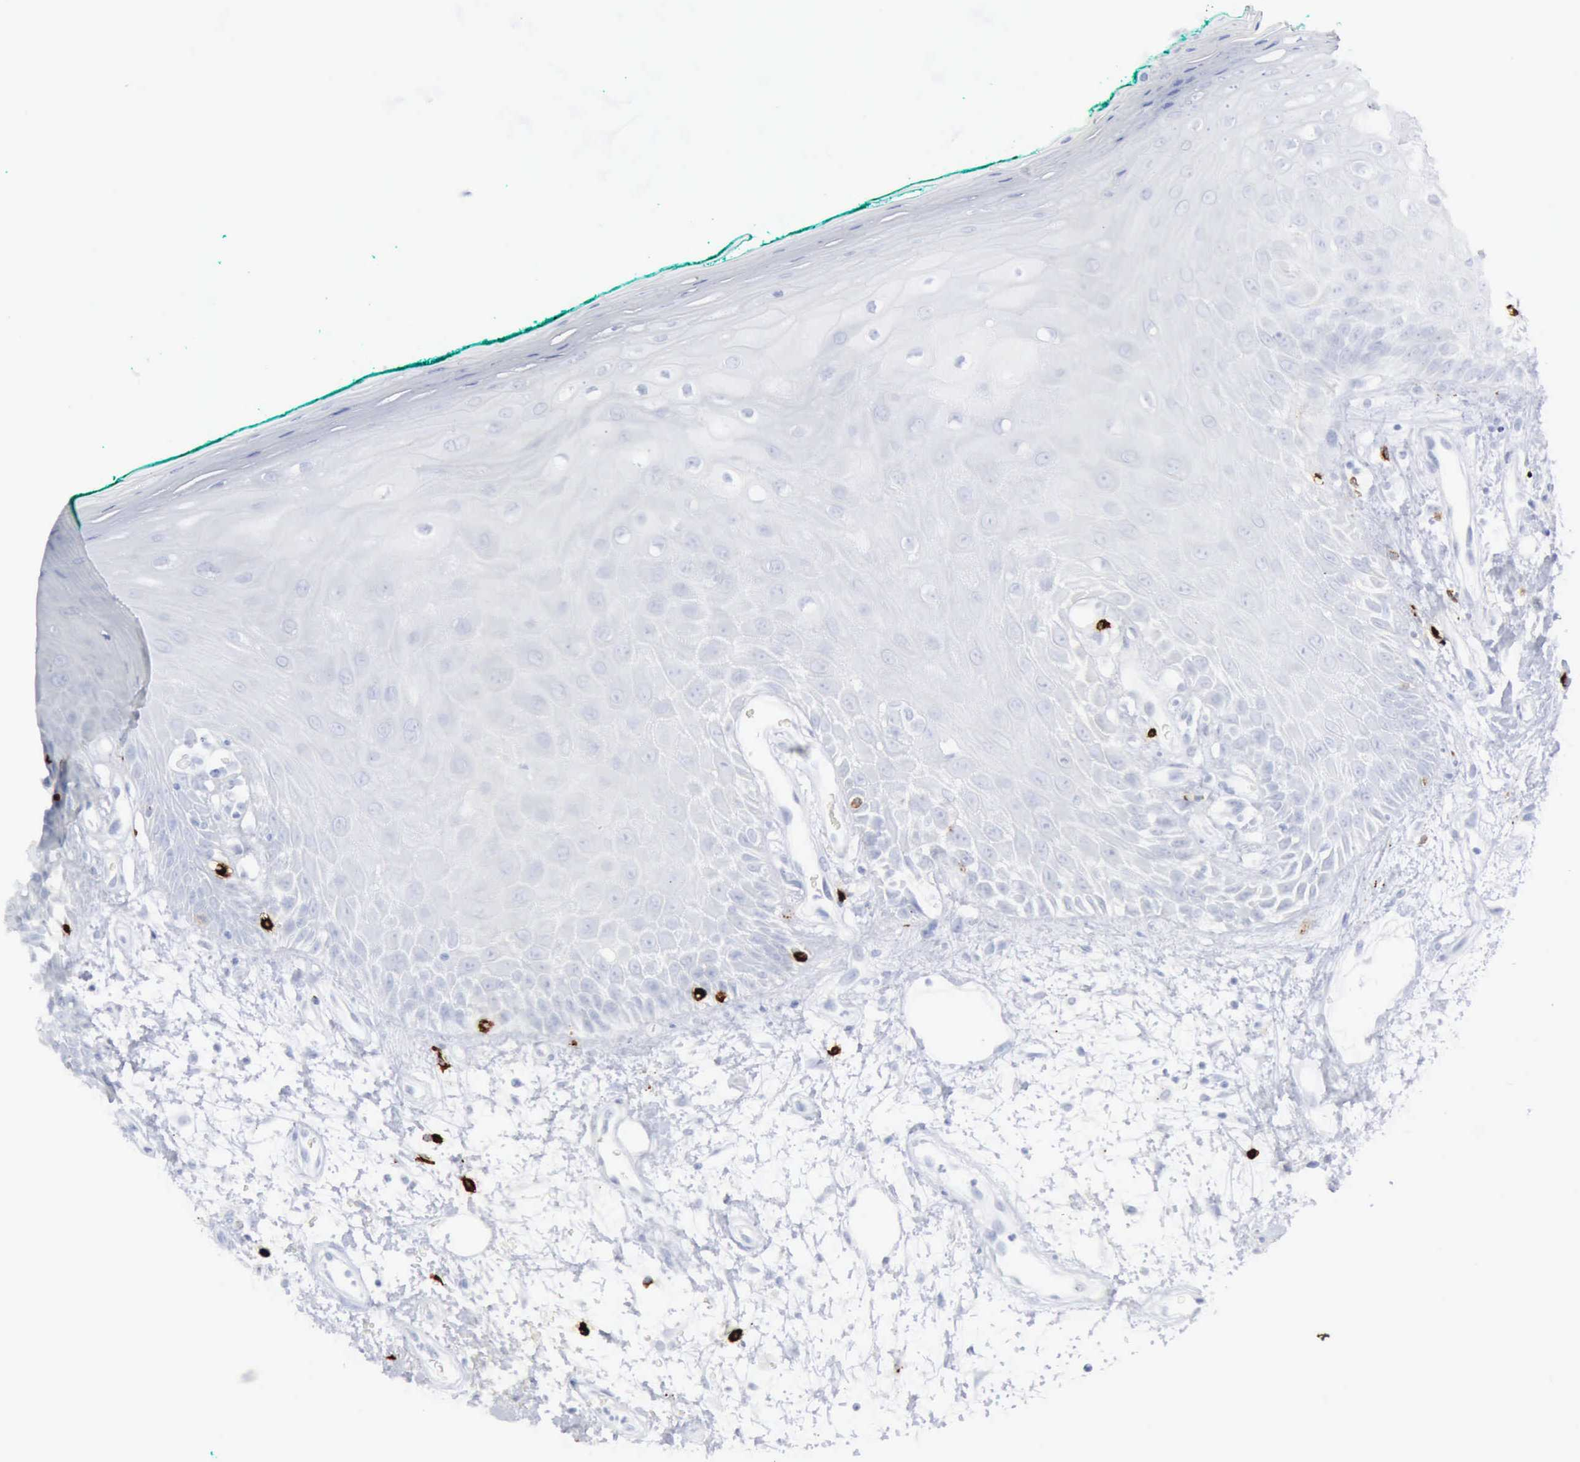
{"staining": {"intensity": "negative", "quantity": "none", "location": "none"}, "tissue": "oral mucosa", "cell_type": "Squamous epithelial cells", "image_type": "normal", "snomed": [{"axis": "morphology", "description": "Normal tissue, NOS"}, {"axis": "morphology", "description": "Squamous cell carcinoma, NOS"}, {"axis": "topography", "description": "Skeletal muscle"}, {"axis": "topography", "description": "Oral tissue"}, {"axis": "topography", "description": "Head-Neck"}], "caption": "DAB (3,3'-diaminobenzidine) immunohistochemical staining of unremarkable oral mucosa reveals no significant staining in squamous epithelial cells. (DAB (3,3'-diaminobenzidine) IHC visualized using brightfield microscopy, high magnification).", "gene": "CMA1", "patient": {"sex": "female", "age": 84}}